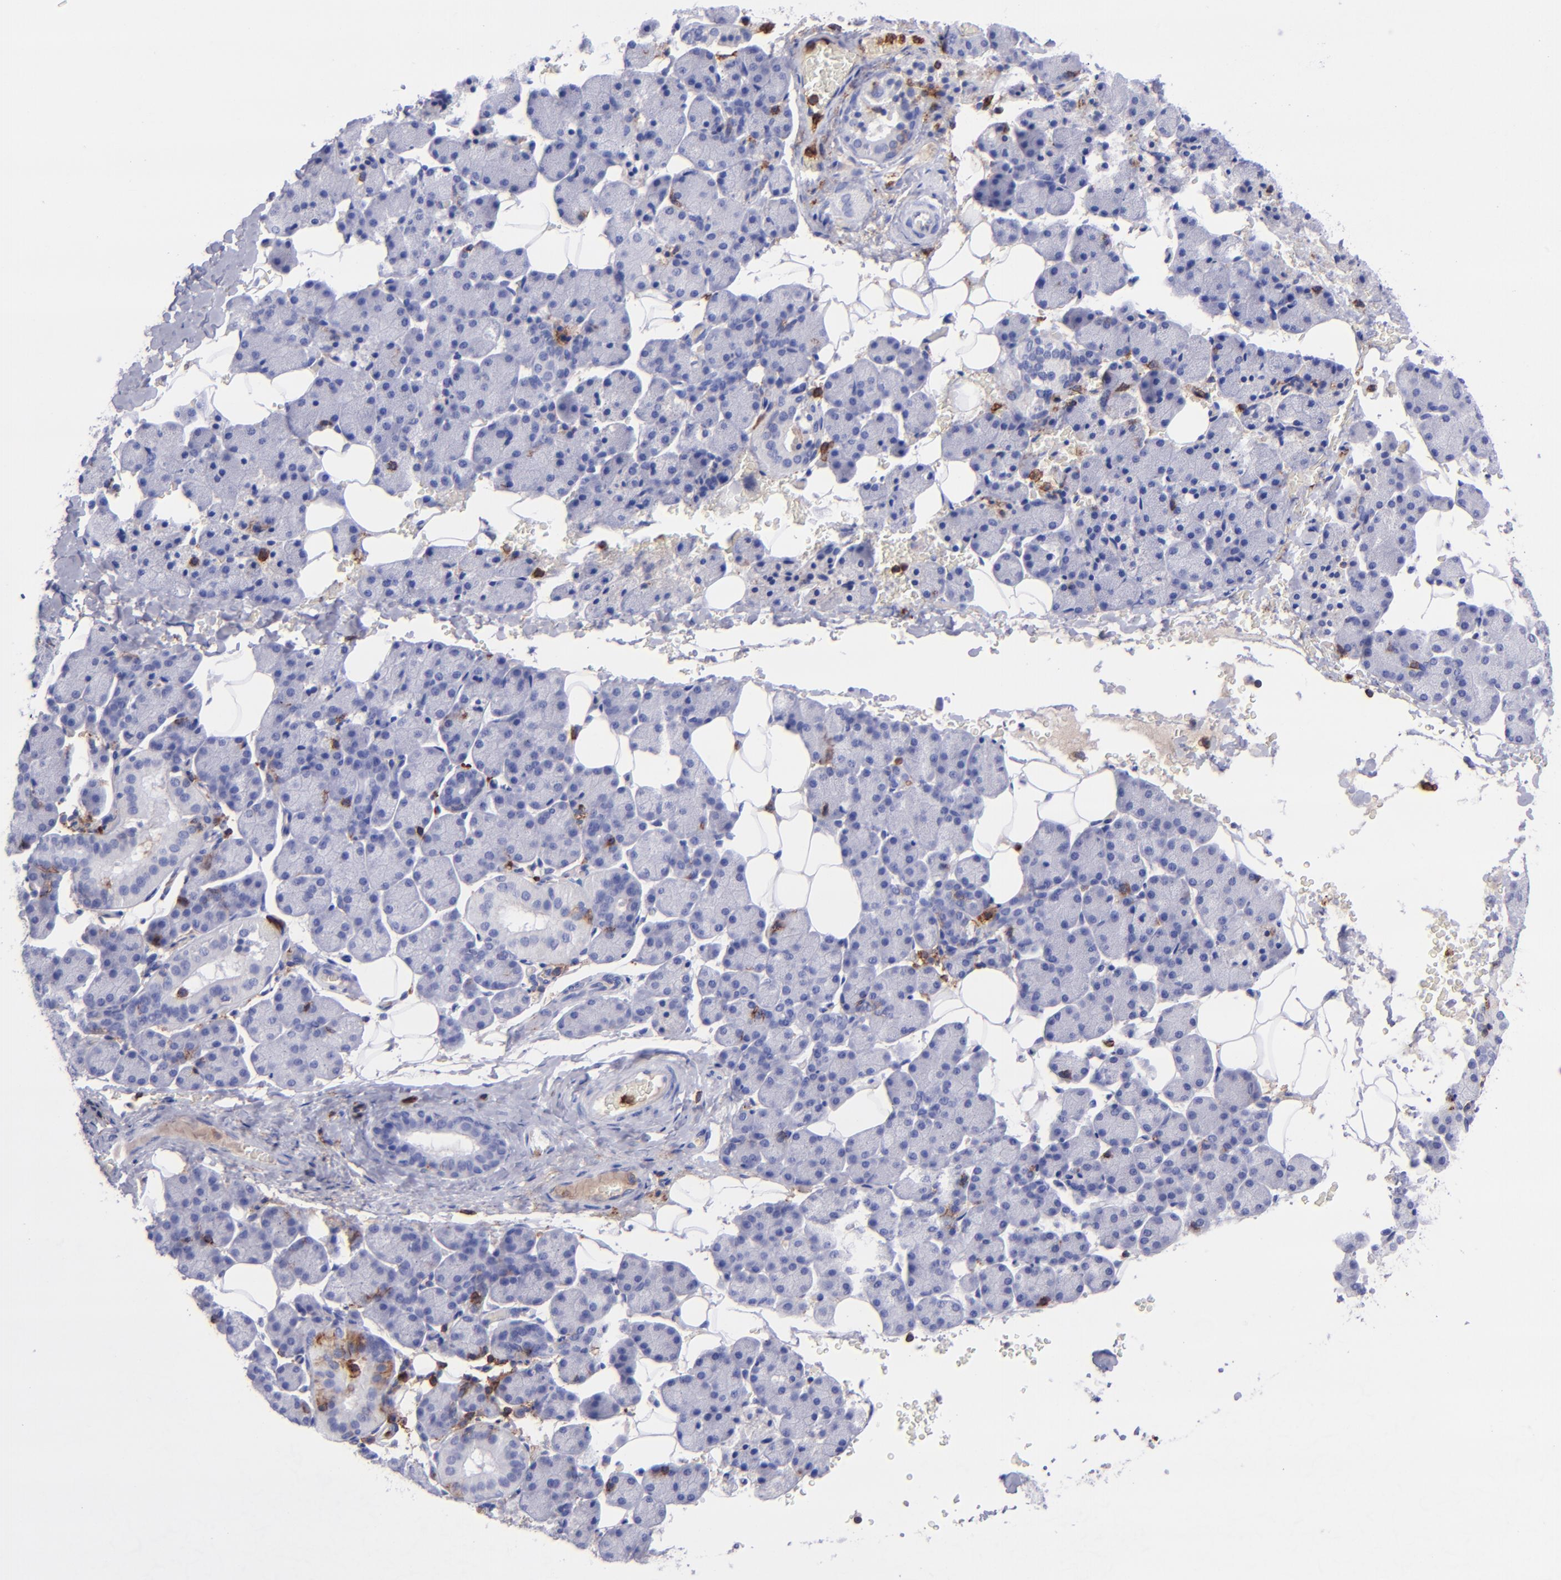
{"staining": {"intensity": "negative", "quantity": "none", "location": "none"}, "tissue": "salivary gland", "cell_type": "Glandular cells", "image_type": "normal", "snomed": [{"axis": "morphology", "description": "Normal tissue, NOS"}, {"axis": "topography", "description": "Lymph node"}, {"axis": "topography", "description": "Salivary gland"}], "caption": "Immunohistochemistry micrograph of unremarkable human salivary gland stained for a protein (brown), which demonstrates no positivity in glandular cells.", "gene": "ICAM3", "patient": {"sex": "male", "age": 8}}